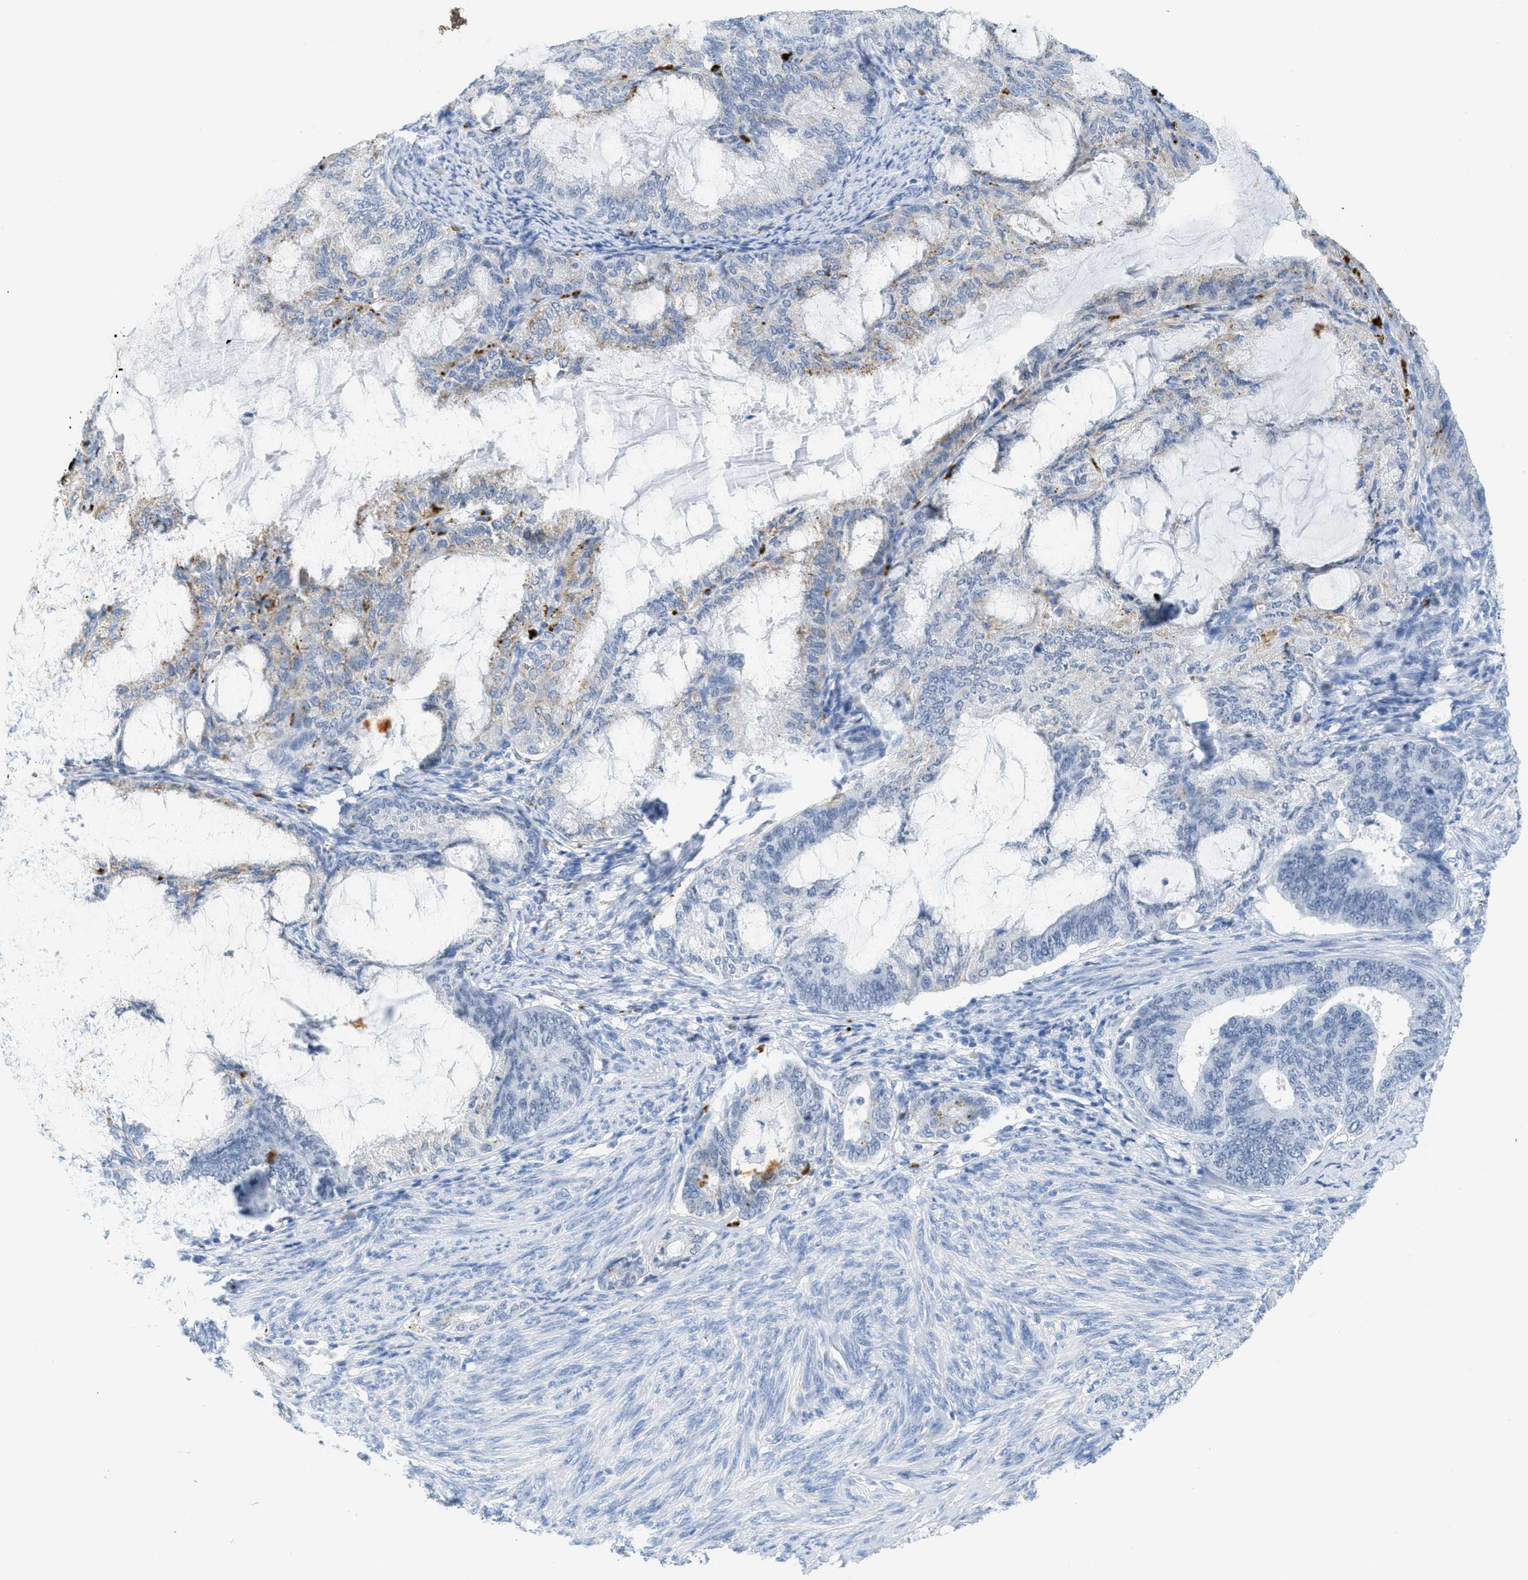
{"staining": {"intensity": "moderate", "quantity": "<25%", "location": "cytoplasmic/membranous"}, "tissue": "endometrial cancer", "cell_type": "Tumor cells", "image_type": "cancer", "snomed": [{"axis": "morphology", "description": "Adenocarcinoma, NOS"}, {"axis": "topography", "description": "Endometrium"}], "caption": "The histopathology image reveals a brown stain indicating the presence of a protein in the cytoplasmic/membranous of tumor cells in endometrial cancer (adenocarcinoma).", "gene": "WDR4", "patient": {"sex": "female", "age": 86}}